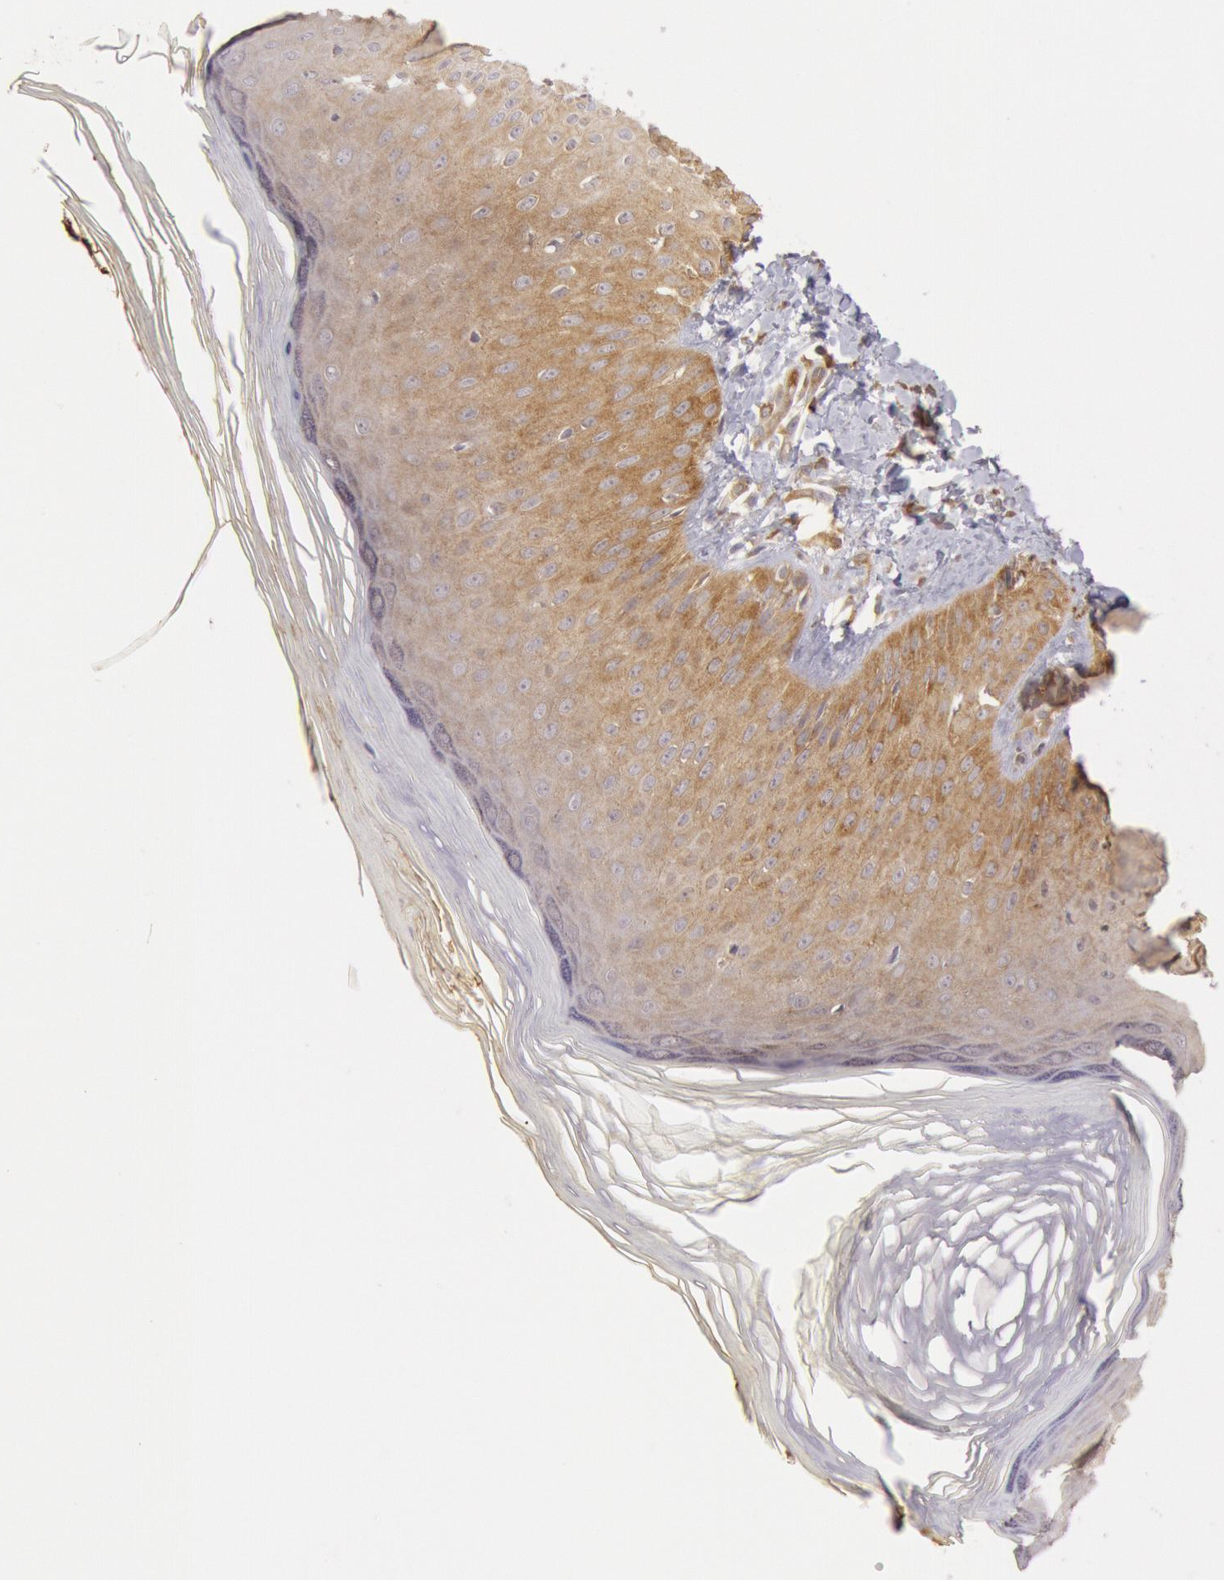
{"staining": {"intensity": "moderate", "quantity": ">75%", "location": "cytoplasmic/membranous"}, "tissue": "skin", "cell_type": "Epidermal cells", "image_type": "normal", "snomed": [{"axis": "morphology", "description": "Normal tissue, NOS"}, {"axis": "morphology", "description": "Inflammation, NOS"}, {"axis": "topography", "description": "Soft tissue"}, {"axis": "topography", "description": "Anal"}], "caption": "IHC image of benign skin: skin stained using immunohistochemistry (IHC) demonstrates medium levels of moderate protein expression localized specifically in the cytoplasmic/membranous of epidermal cells, appearing as a cytoplasmic/membranous brown color.", "gene": "IKBKB", "patient": {"sex": "female", "age": 15}}